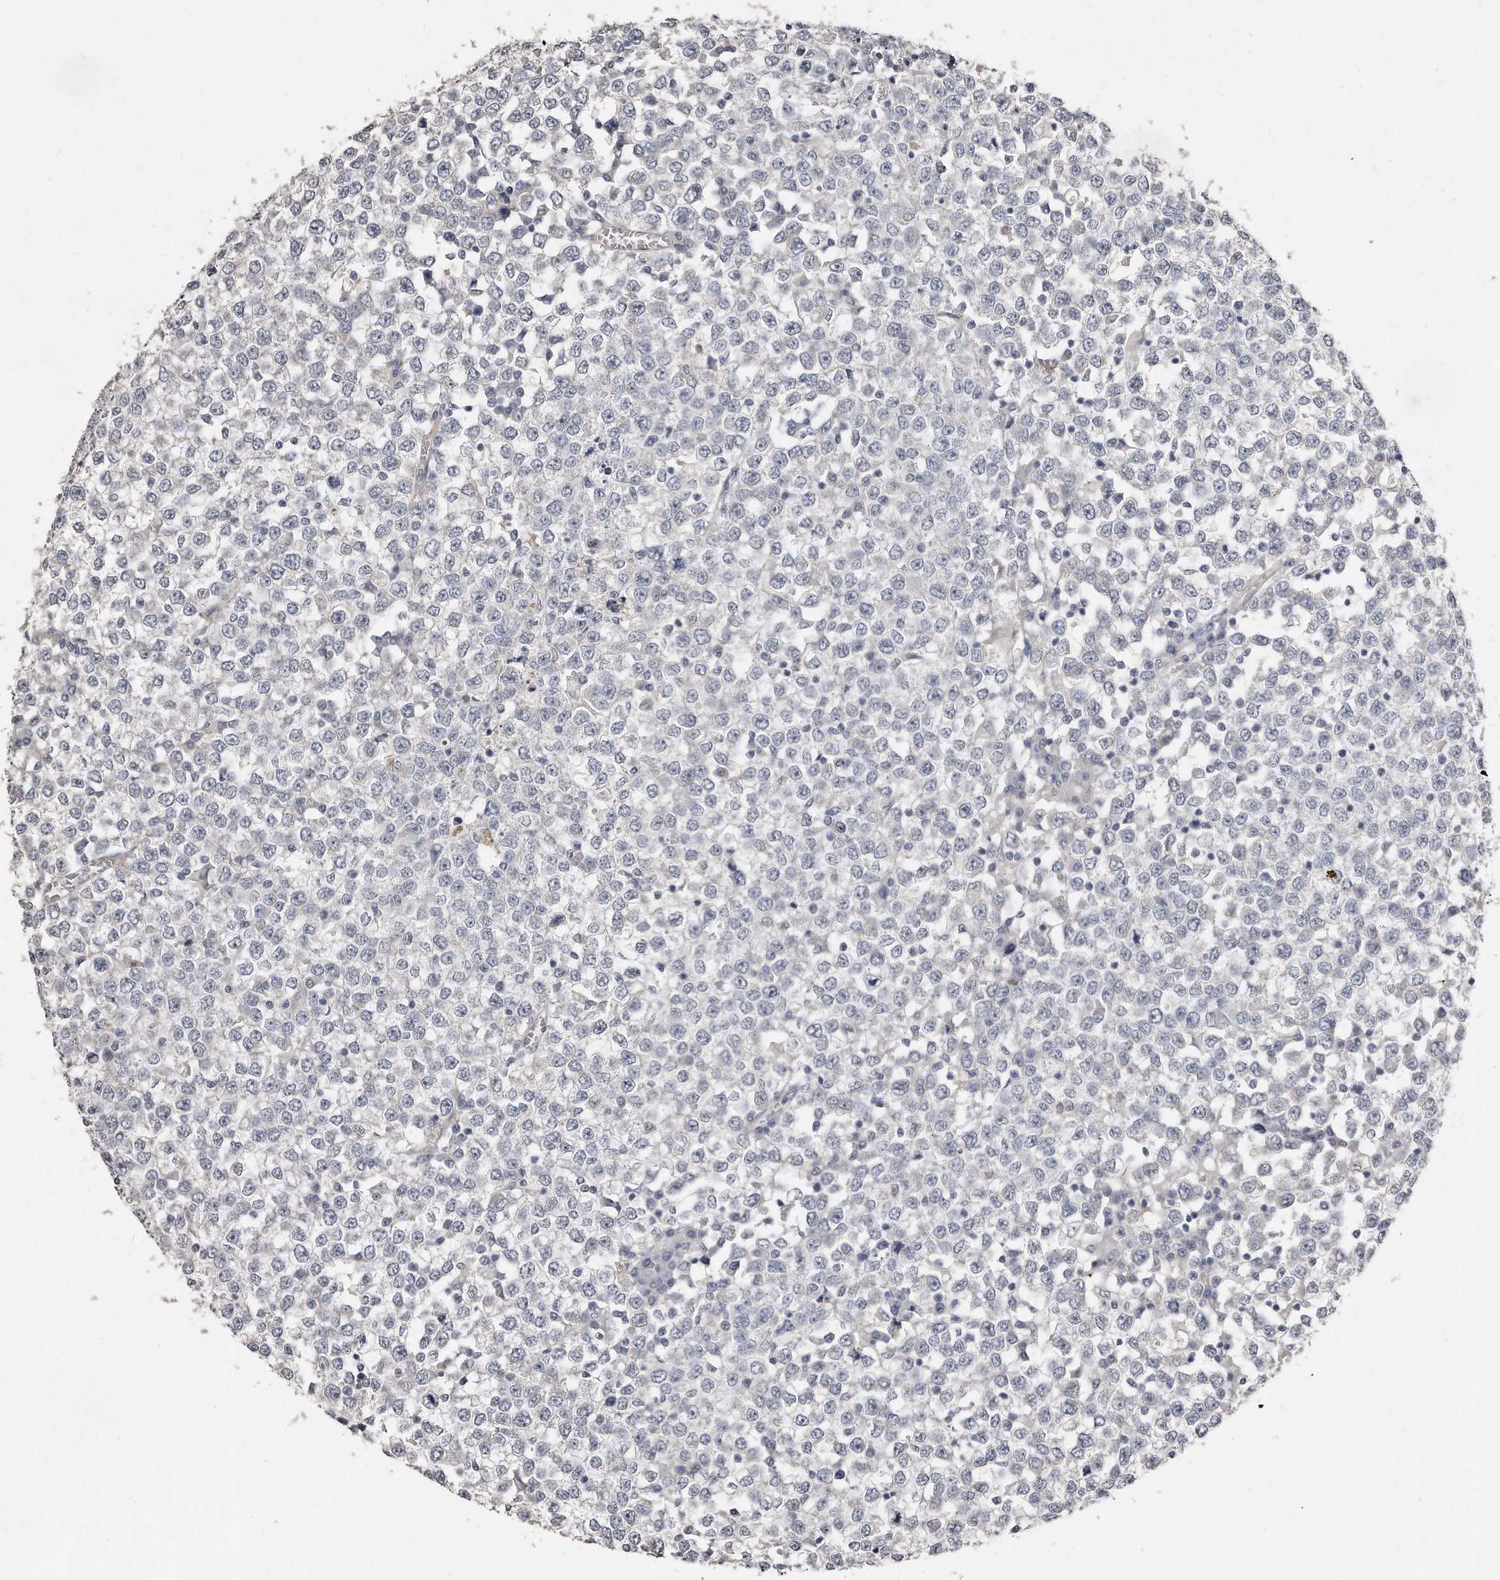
{"staining": {"intensity": "negative", "quantity": "none", "location": "none"}, "tissue": "testis cancer", "cell_type": "Tumor cells", "image_type": "cancer", "snomed": [{"axis": "morphology", "description": "Seminoma, NOS"}, {"axis": "topography", "description": "Testis"}], "caption": "This is a histopathology image of immunohistochemistry staining of testis seminoma, which shows no positivity in tumor cells.", "gene": "LMOD1", "patient": {"sex": "male", "age": 65}}